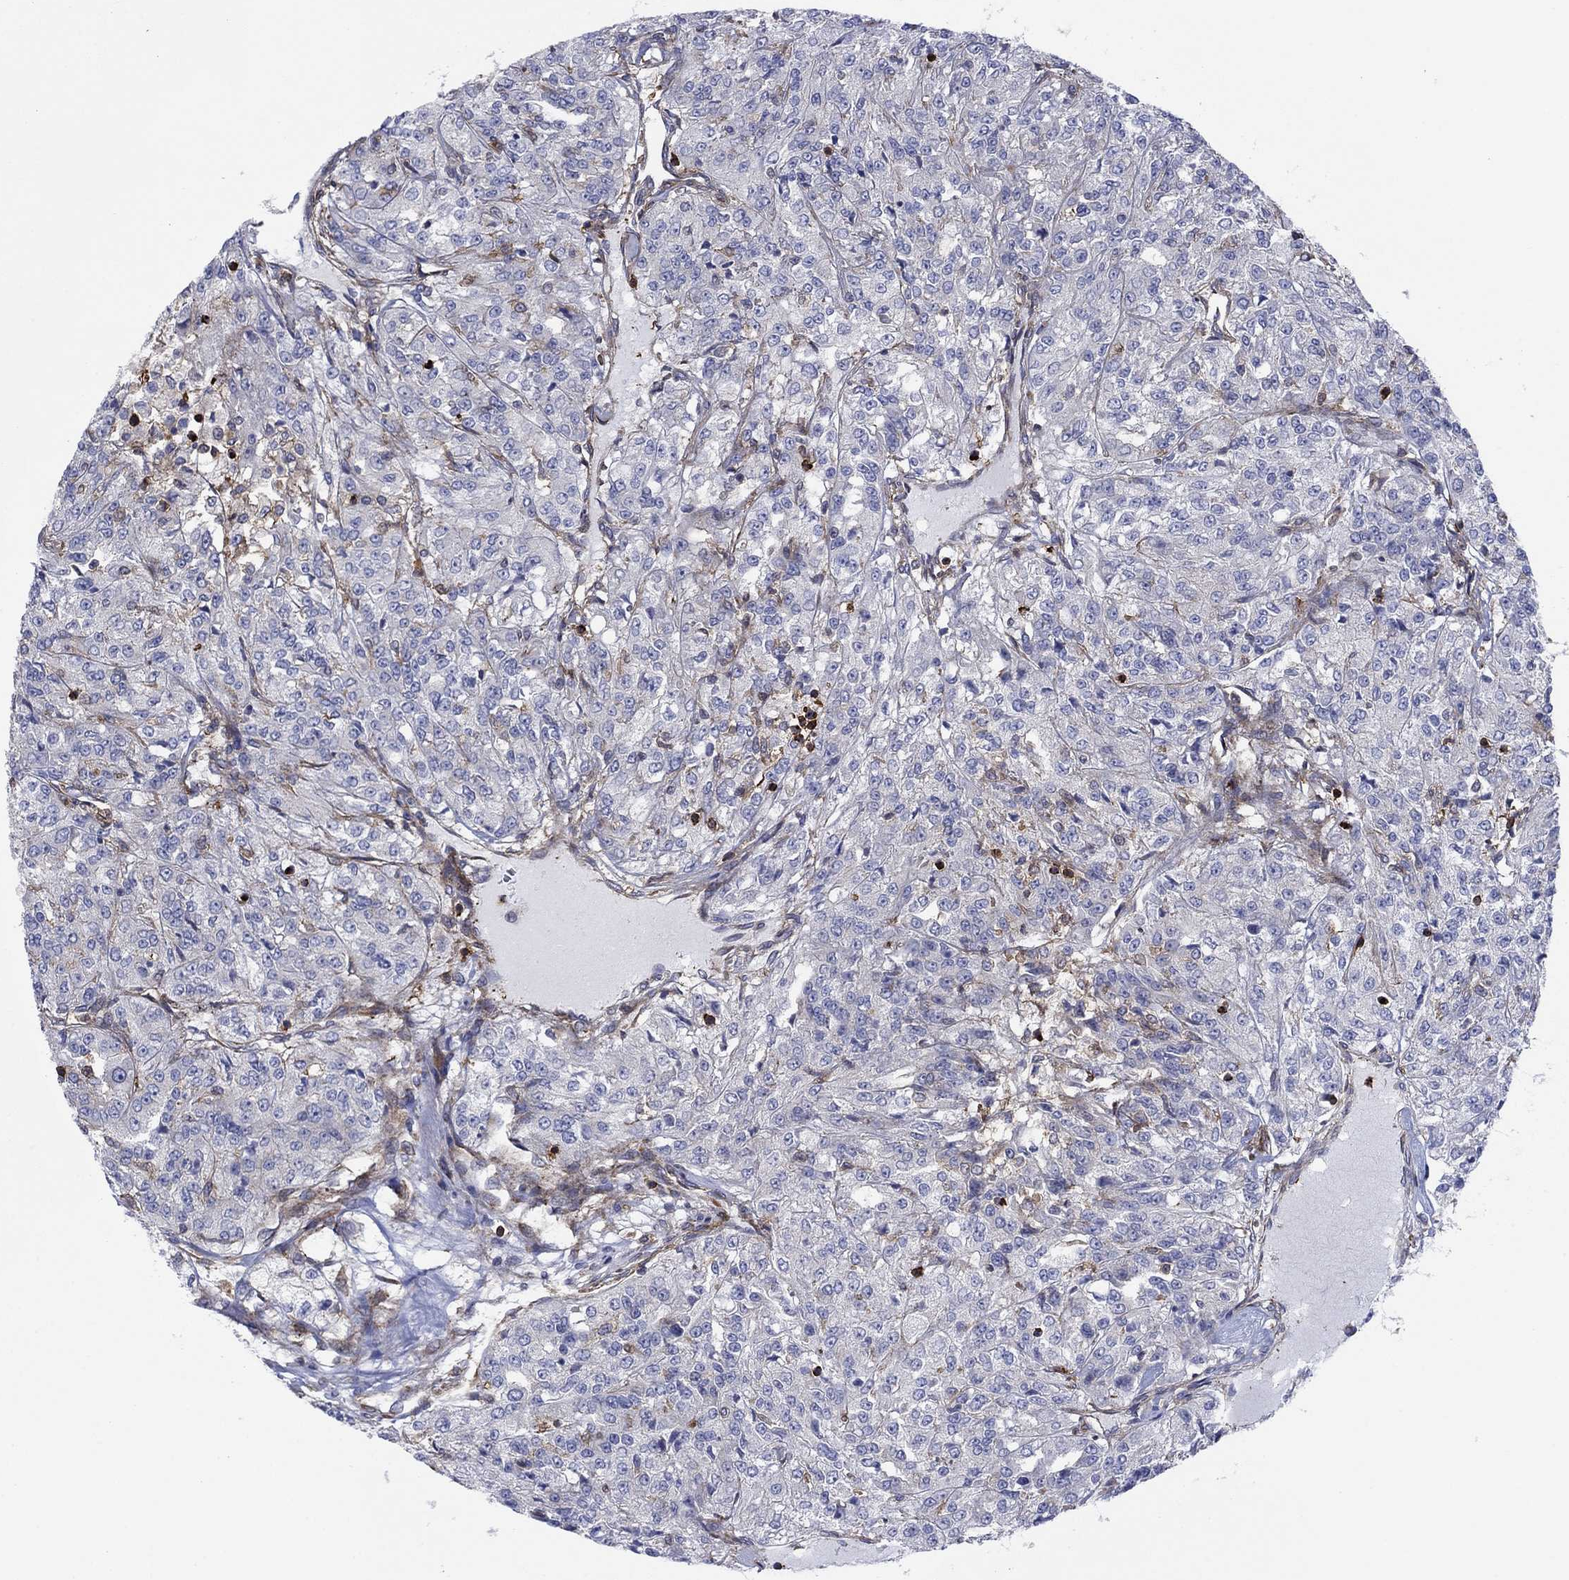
{"staining": {"intensity": "strong", "quantity": "<25%", "location": "cytoplasmic/membranous"}, "tissue": "renal cancer", "cell_type": "Tumor cells", "image_type": "cancer", "snomed": [{"axis": "morphology", "description": "Adenocarcinoma, NOS"}, {"axis": "topography", "description": "Kidney"}], "caption": "Approximately <25% of tumor cells in human renal cancer (adenocarcinoma) display strong cytoplasmic/membranous protein expression as visualized by brown immunohistochemical staining.", "gene": "PAG1", "patient": {"sex": "female", "age": 63}}